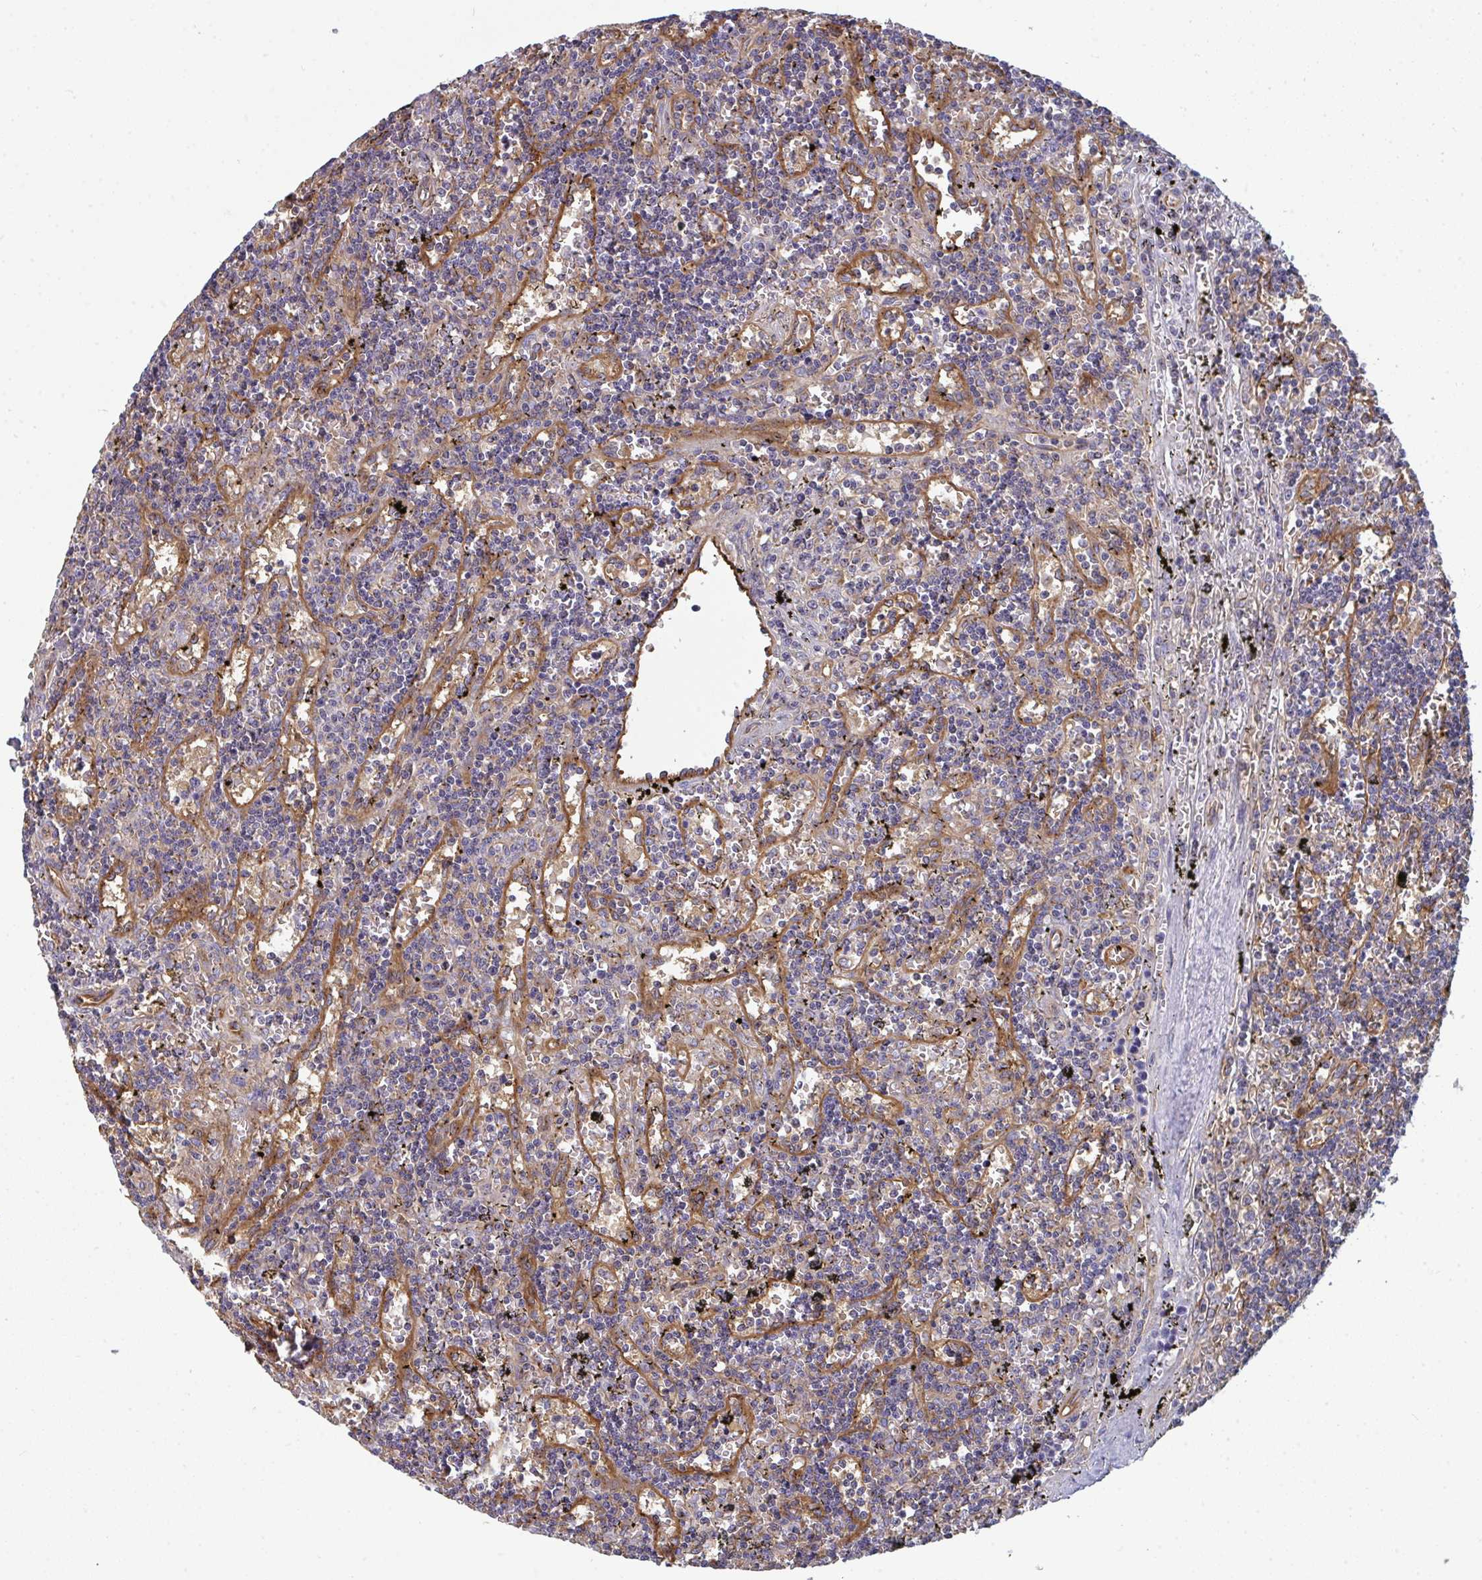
{"staining": {"intensity": "negative", "quantity": "none", "location": "none"}, "tissue": "lymphoma", "cell_type": "Tumor cells", "image_type": "cancer", "snomed": [{"axis": "morphology", "description": "Malignant lymphoma, non-Hodgkin's type, Low grade"}, {"axis": "topography", "description": "Spleen"}], "caption": "A micrograph of human lymphoma is negative for staining in tumor cells.", "gene": "DYNC1I2", "patient": {"sex": "male", "age": 60}}